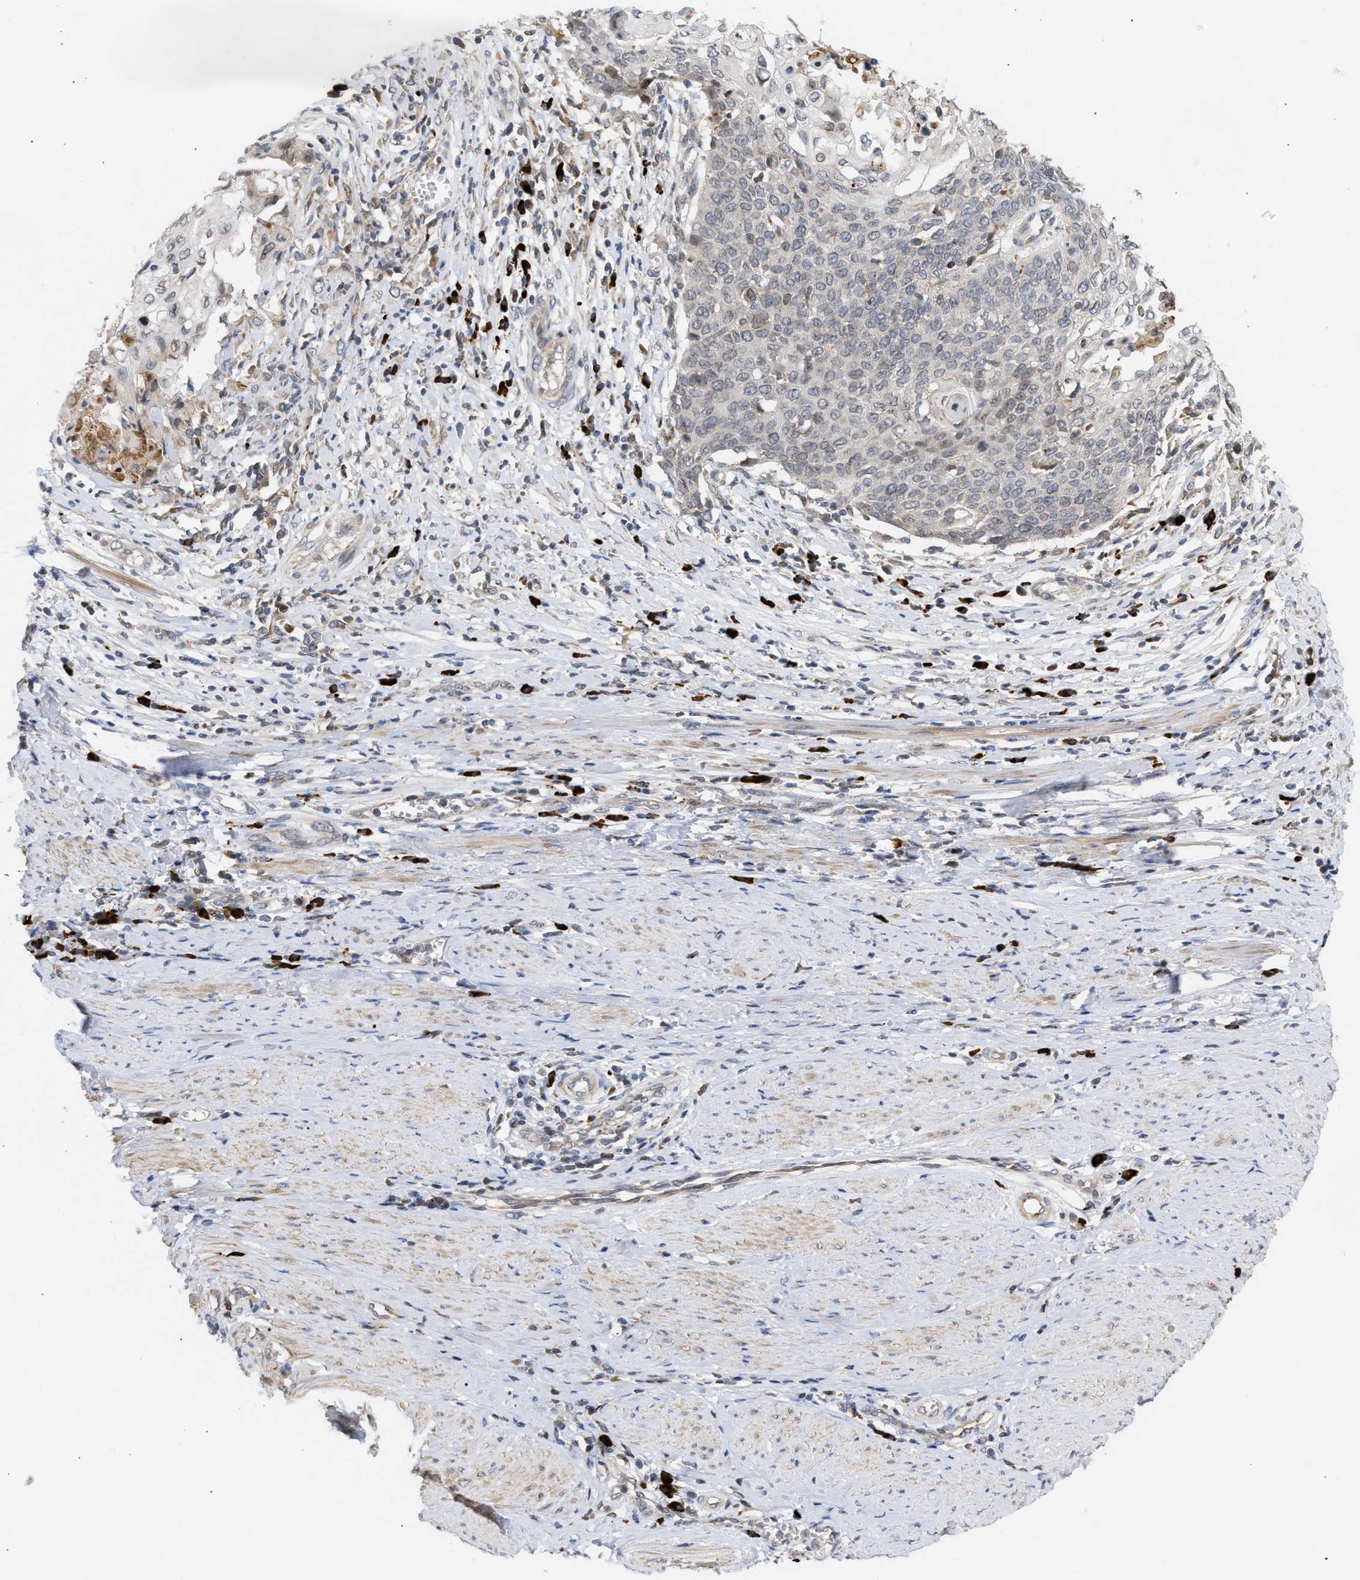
{"staining": {"intensity": "negative", "quantity": "none", "location": "none"}, "tissue": "cervical cancer", "cell_type": "Tumor cells", "image_type": "cancer", "snomed": [{"axis": "morphology", "description": "Squamous cell carcinoma, NOS"}, {"axis": "topography", "description": "Cervix"}], "caption": "Protein analysis of cervical squamous cell carcinoma shows no significant staining in tumor cells.", "gene": "NUP62", "patient": {"sex": "female", "age": 39}}